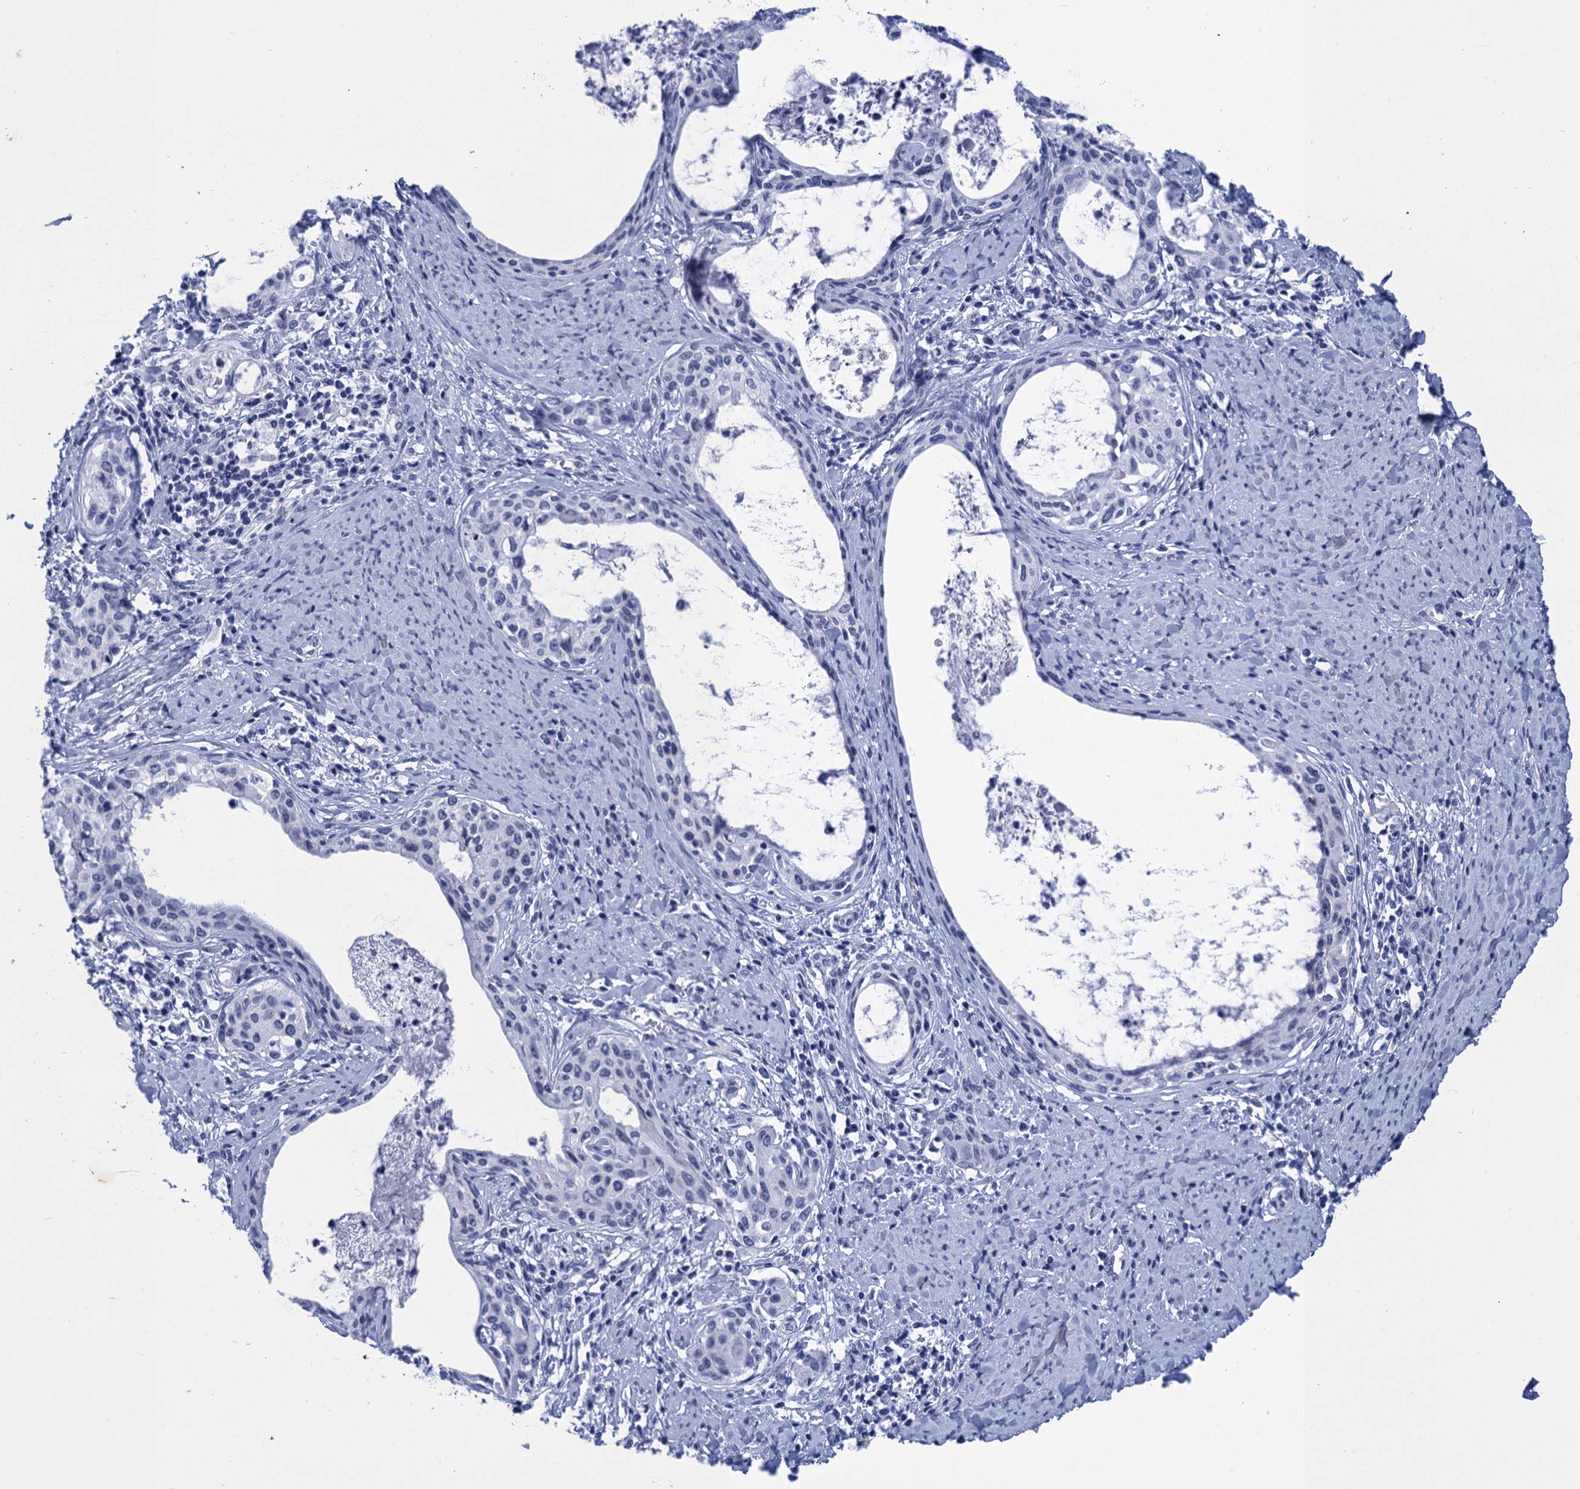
{"staining": {"intensity": "negative", "quantity": "none", "location": "none"}, "tissue": "cervical cancer", "cell_type": "Tumor cells", "image_type": "cancer", "snomed": [{"axis": "morphology", "description": "Squamous cell carcinoma, NOS"}, {"axis": "morphology", "description": "Adenocarcinoma, NOS"}, {"axis": "topography", "description": "Cervix"}], "caption": "An IHC image of adenocarcinoma (cervical) is shown. There is no staining in tumor cells of adenocarcinoma (cervical). Brightfield microscopy of immunohistochemistry stained with DAB (3,3'-diaminobenzidine) (brown) and hematoxylin (blue), captured at high magnification.", "gene": "METTL25", "patient": {"sex": "female", "age": 52}}